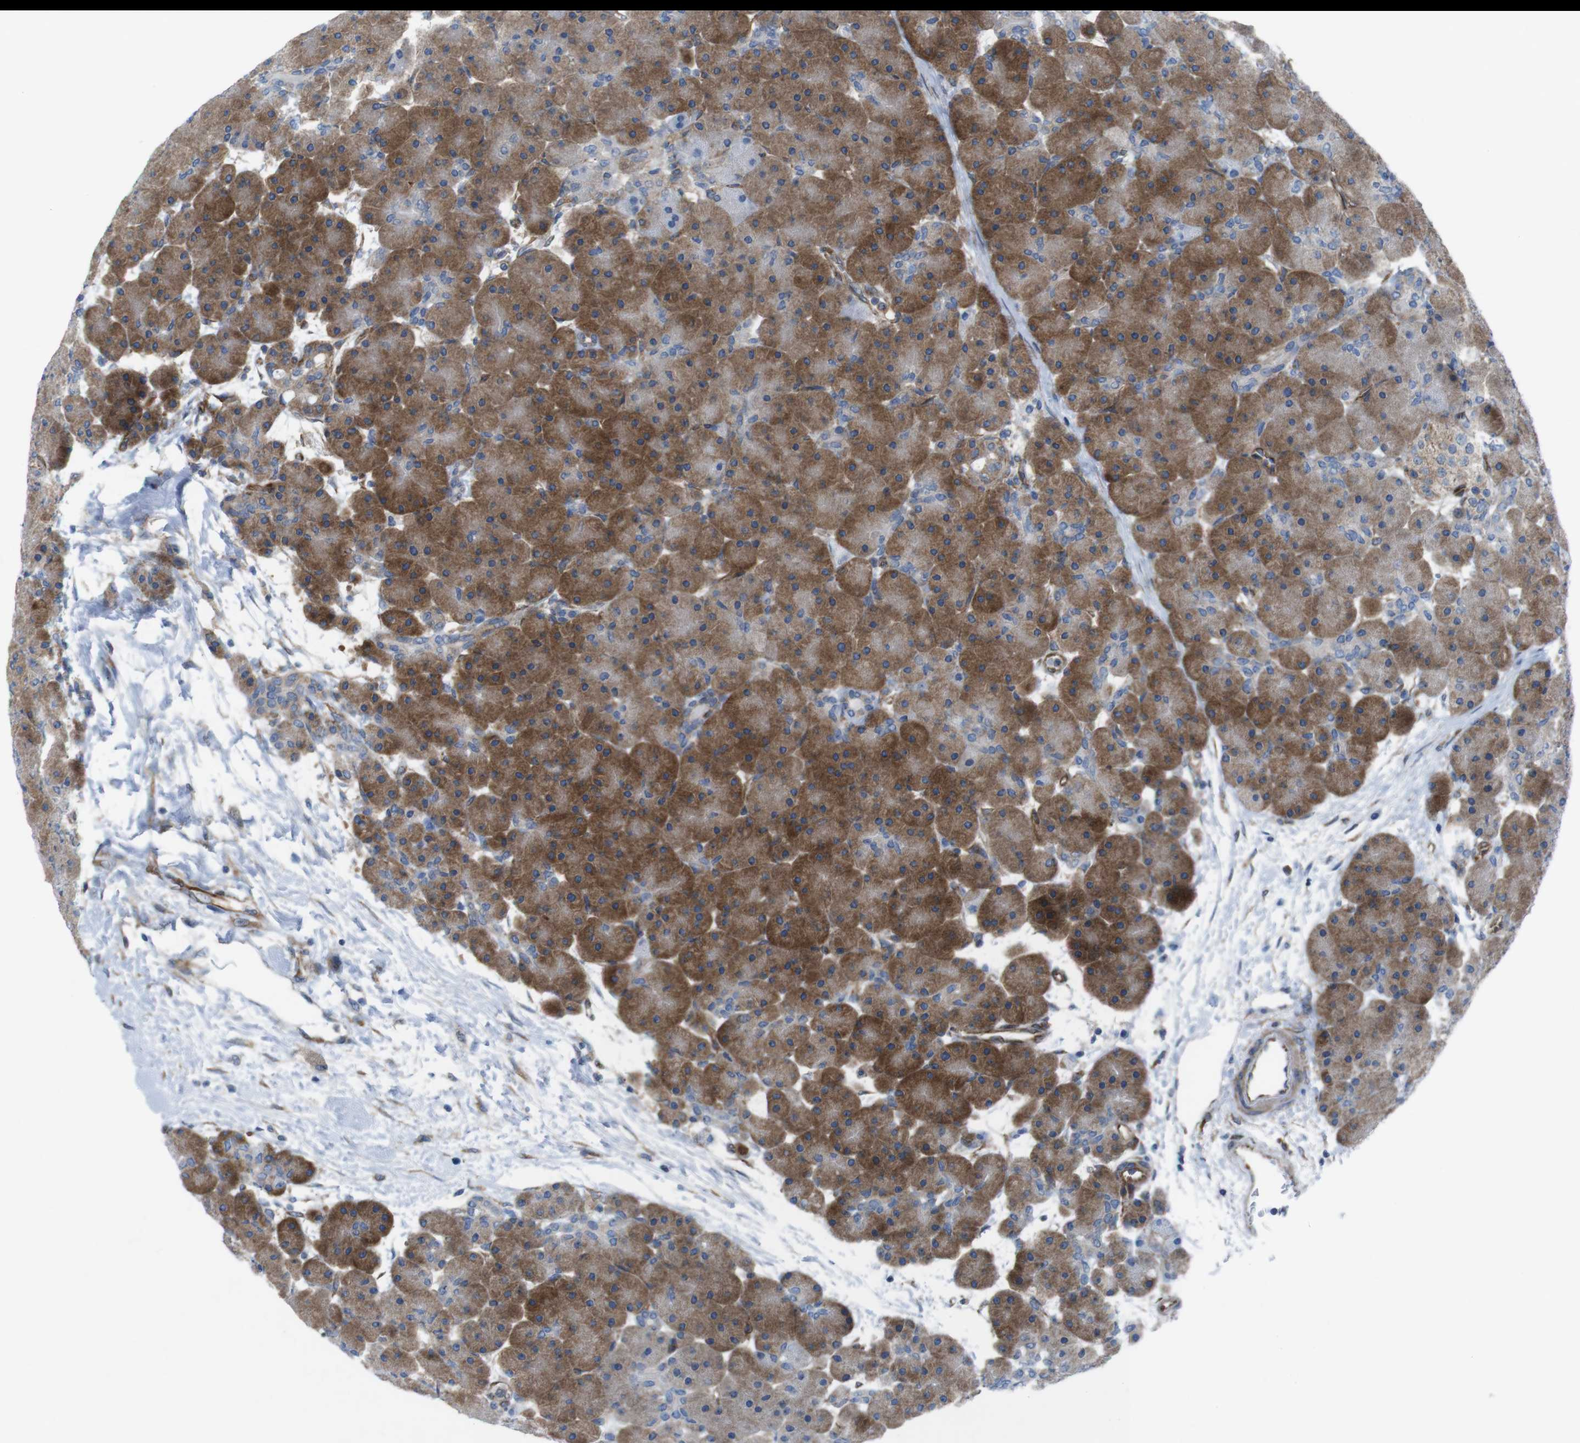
{"staining": {"intensity": "moderate", "quantity": ">75%", "location": "cytoplasmic/membranous"}, "tissue": "pancreas", "cell_type": "Exocrine glandular cells", "image_type": "normal", "snomed": [{"axis": "morphology", "description": "Normal tissue, NOS"}, {"axis": "topography", "description": "Pancreas"}], "caption": "Protein expression analysis of unremarkable pancreas reveals moderate cytoplasmic/membranous staining in about >75% of exocrine glandular cells.", "gene": "DIAPH2", "patient": {"sex": "male", "age": 66}}